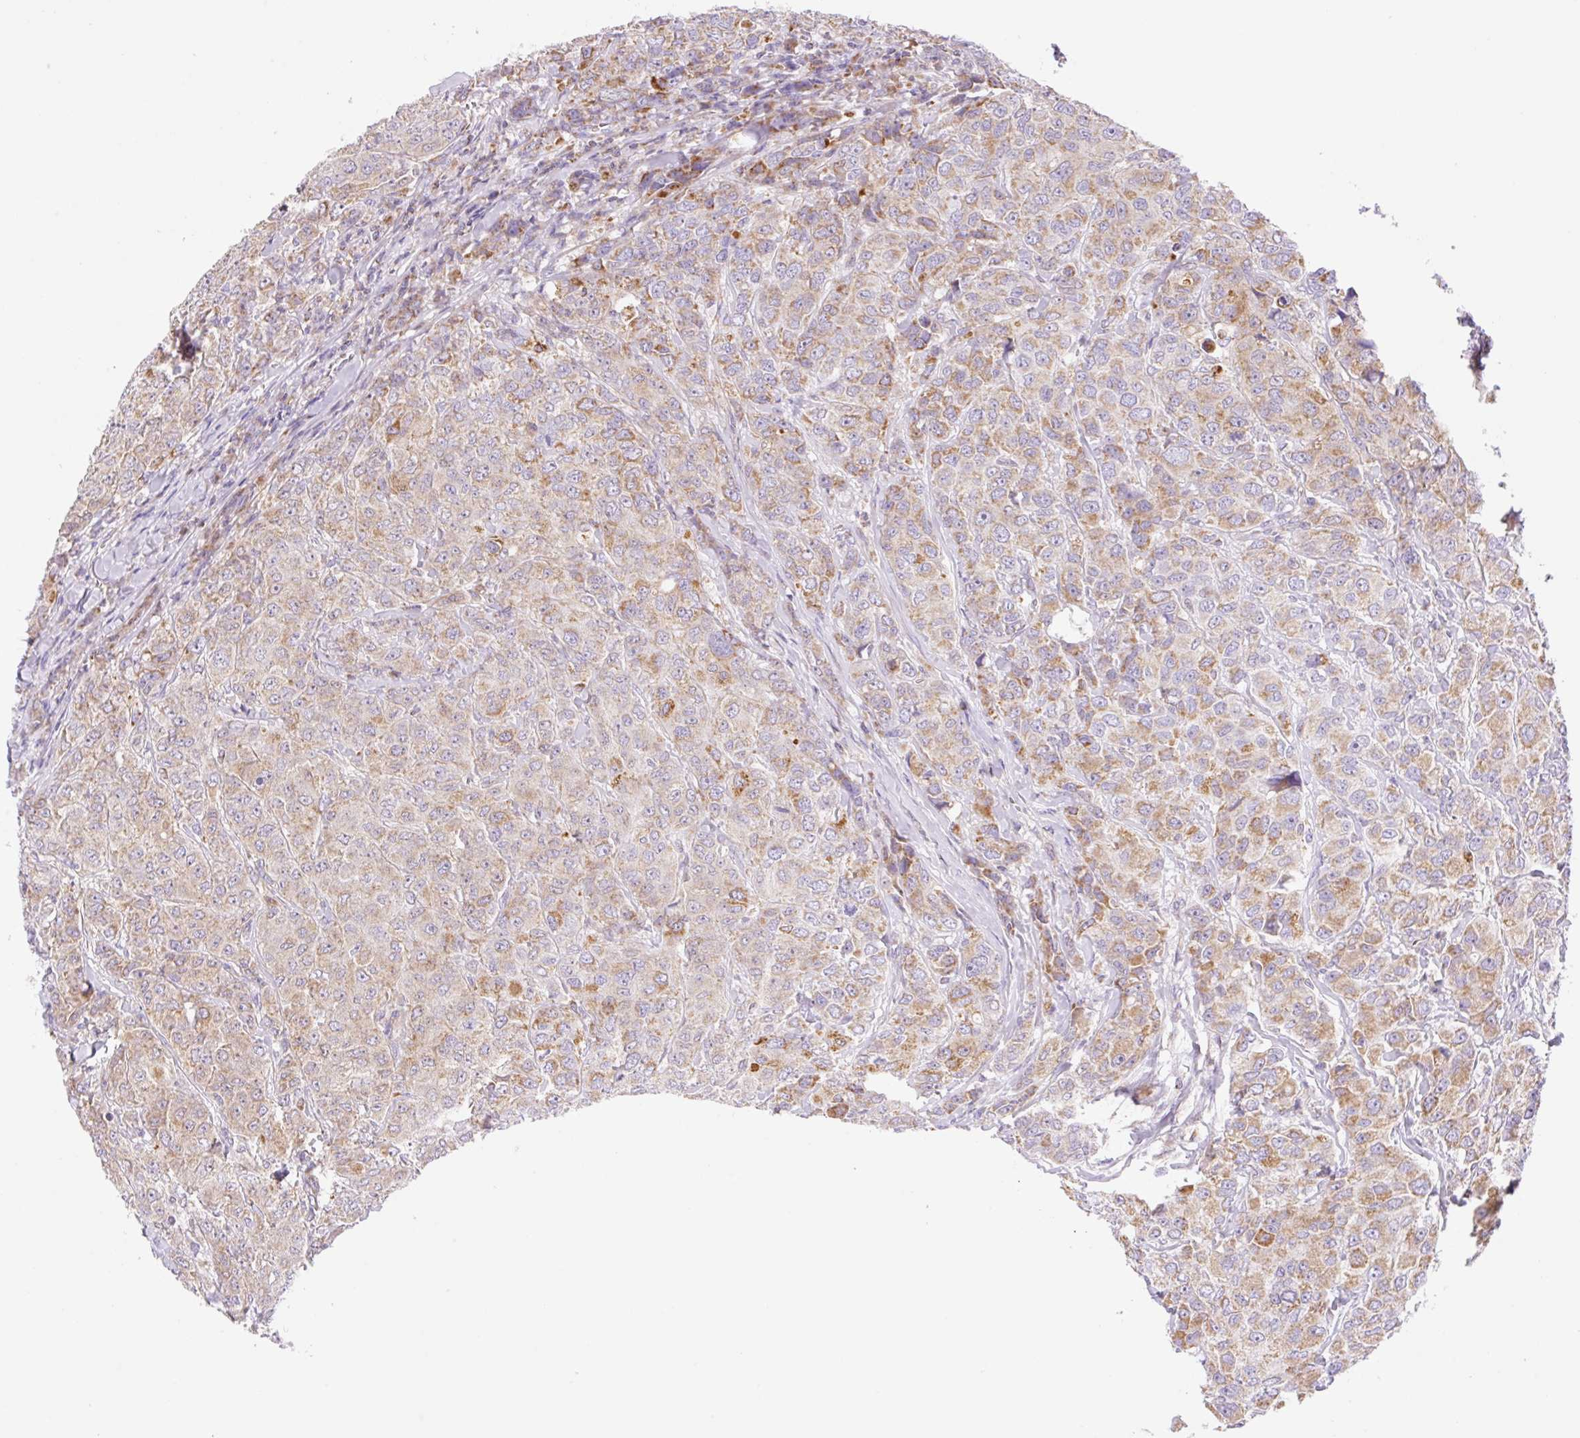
{"staining": {"intensity": "moderate", "quantity": "25%-75%", "location": "cytoplasmic/membranous"}, "tissue": "breast cancer", "cell_type": "Tumor cells", "image_type": "cancer", "snomed": [{"axis": "morphology", "description": "Duct carcinoma"}, {"axis": "topography", "description": "Breast"}], "caption": "A photomicrograph of breast cancer (infiltrating ductal carcinoma) stained for a protein displays moderate cytoplasmic/membranous brown staining in tumor cells. (DAB (3,3'-diaminobenzidine) = brown stain, brightfield microscopy at high magnification).", "gene": "ETNK2", "patient": {"sex": "female", "age": 43}}